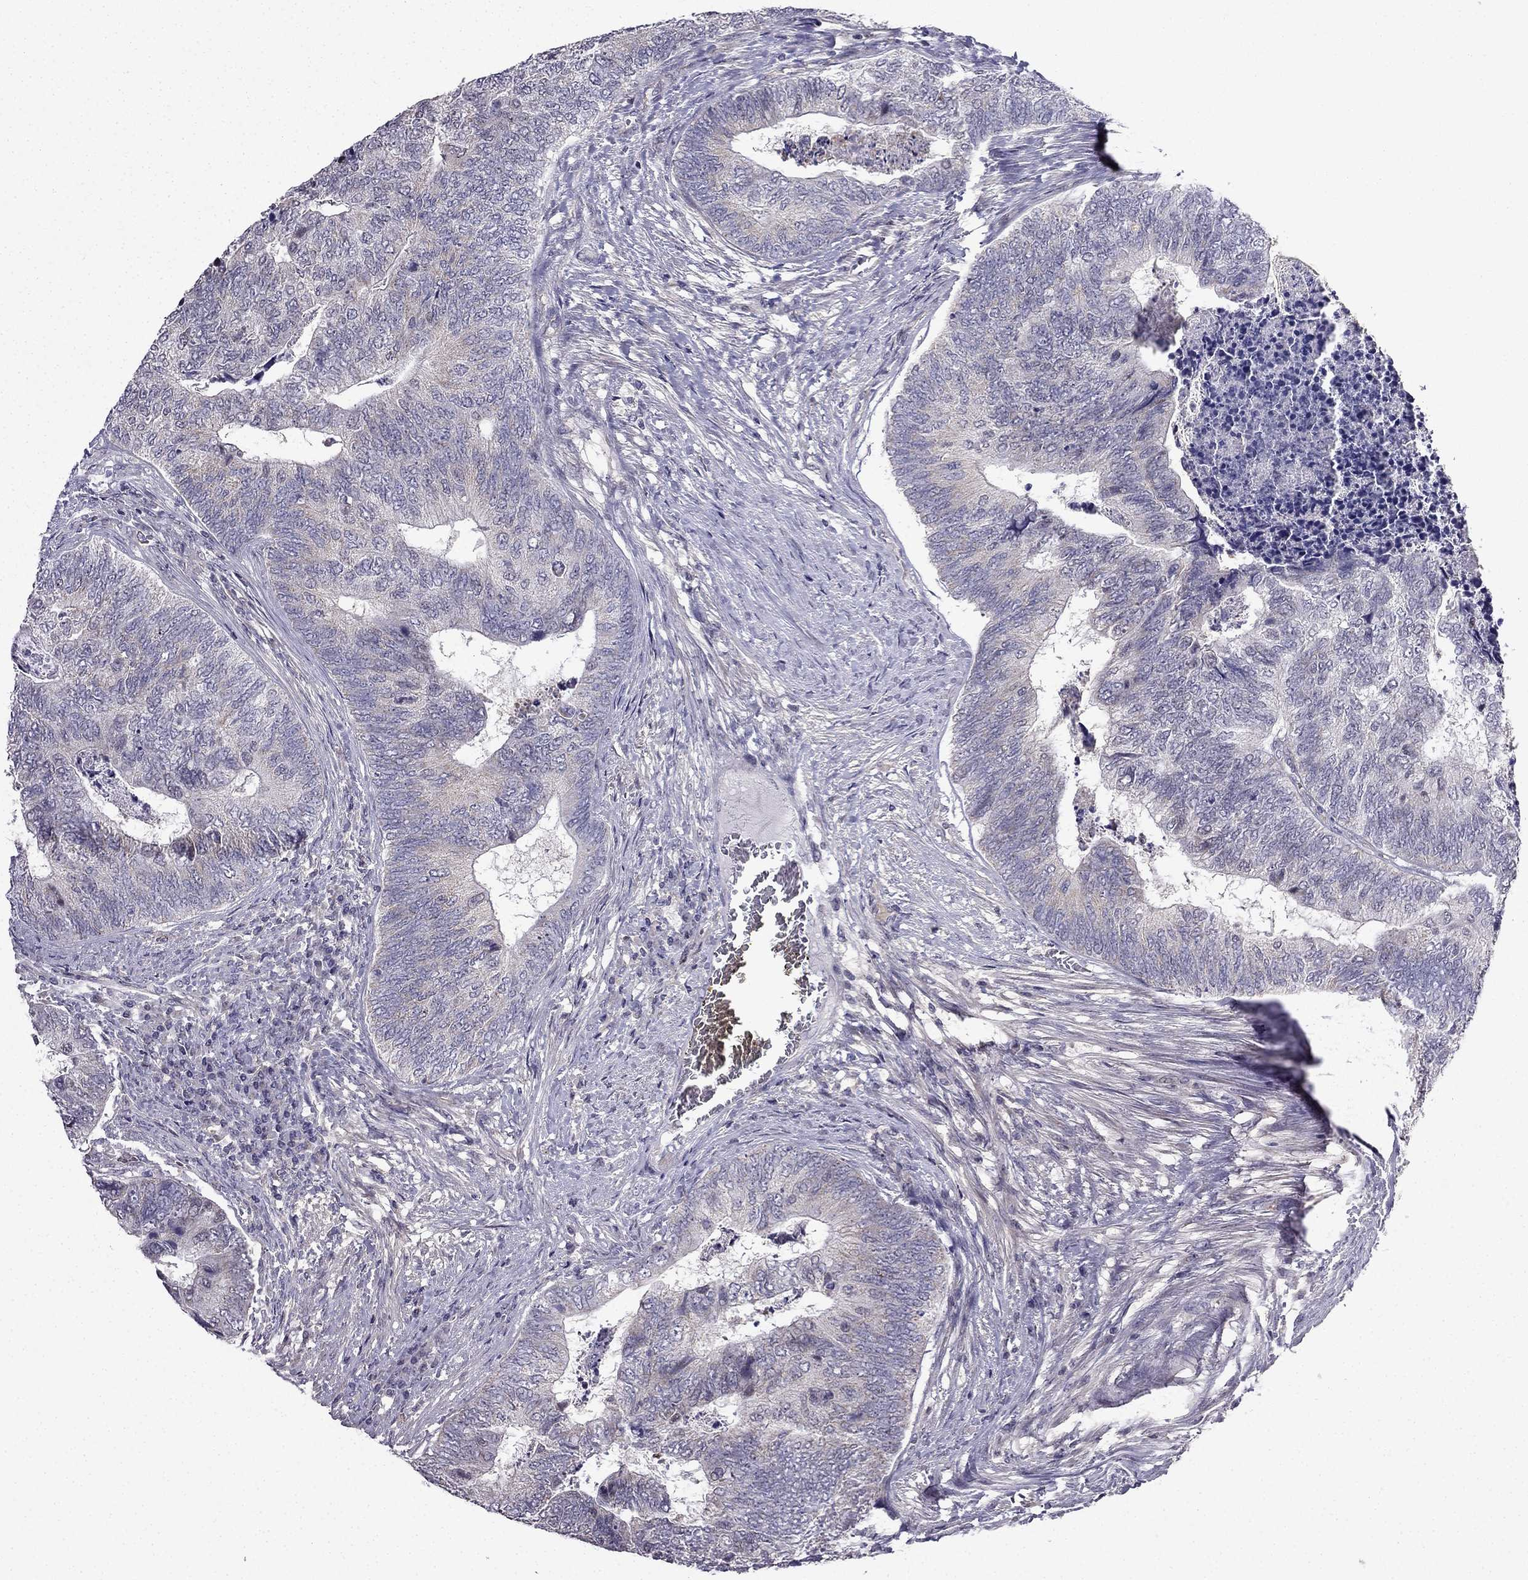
{"staining": {"intensity": "weak", "quantity": "<25%", "location": "cytoplasmic/membranous"}, "tissue": "colorectal cancer", "cell_type": "Tumor cells", "image_type": "cancer", "snomed": [{"axis": "morphology", "description": "Adenocarcinoma, NOS"}, {"axis": "topography", "description": "Colon"}], "caption": "Tumor cells show no significant expression in colorectal adenocarcinoma.", "gene": "SLC6A2", "patient": {"sex": "female", "age": 67}}